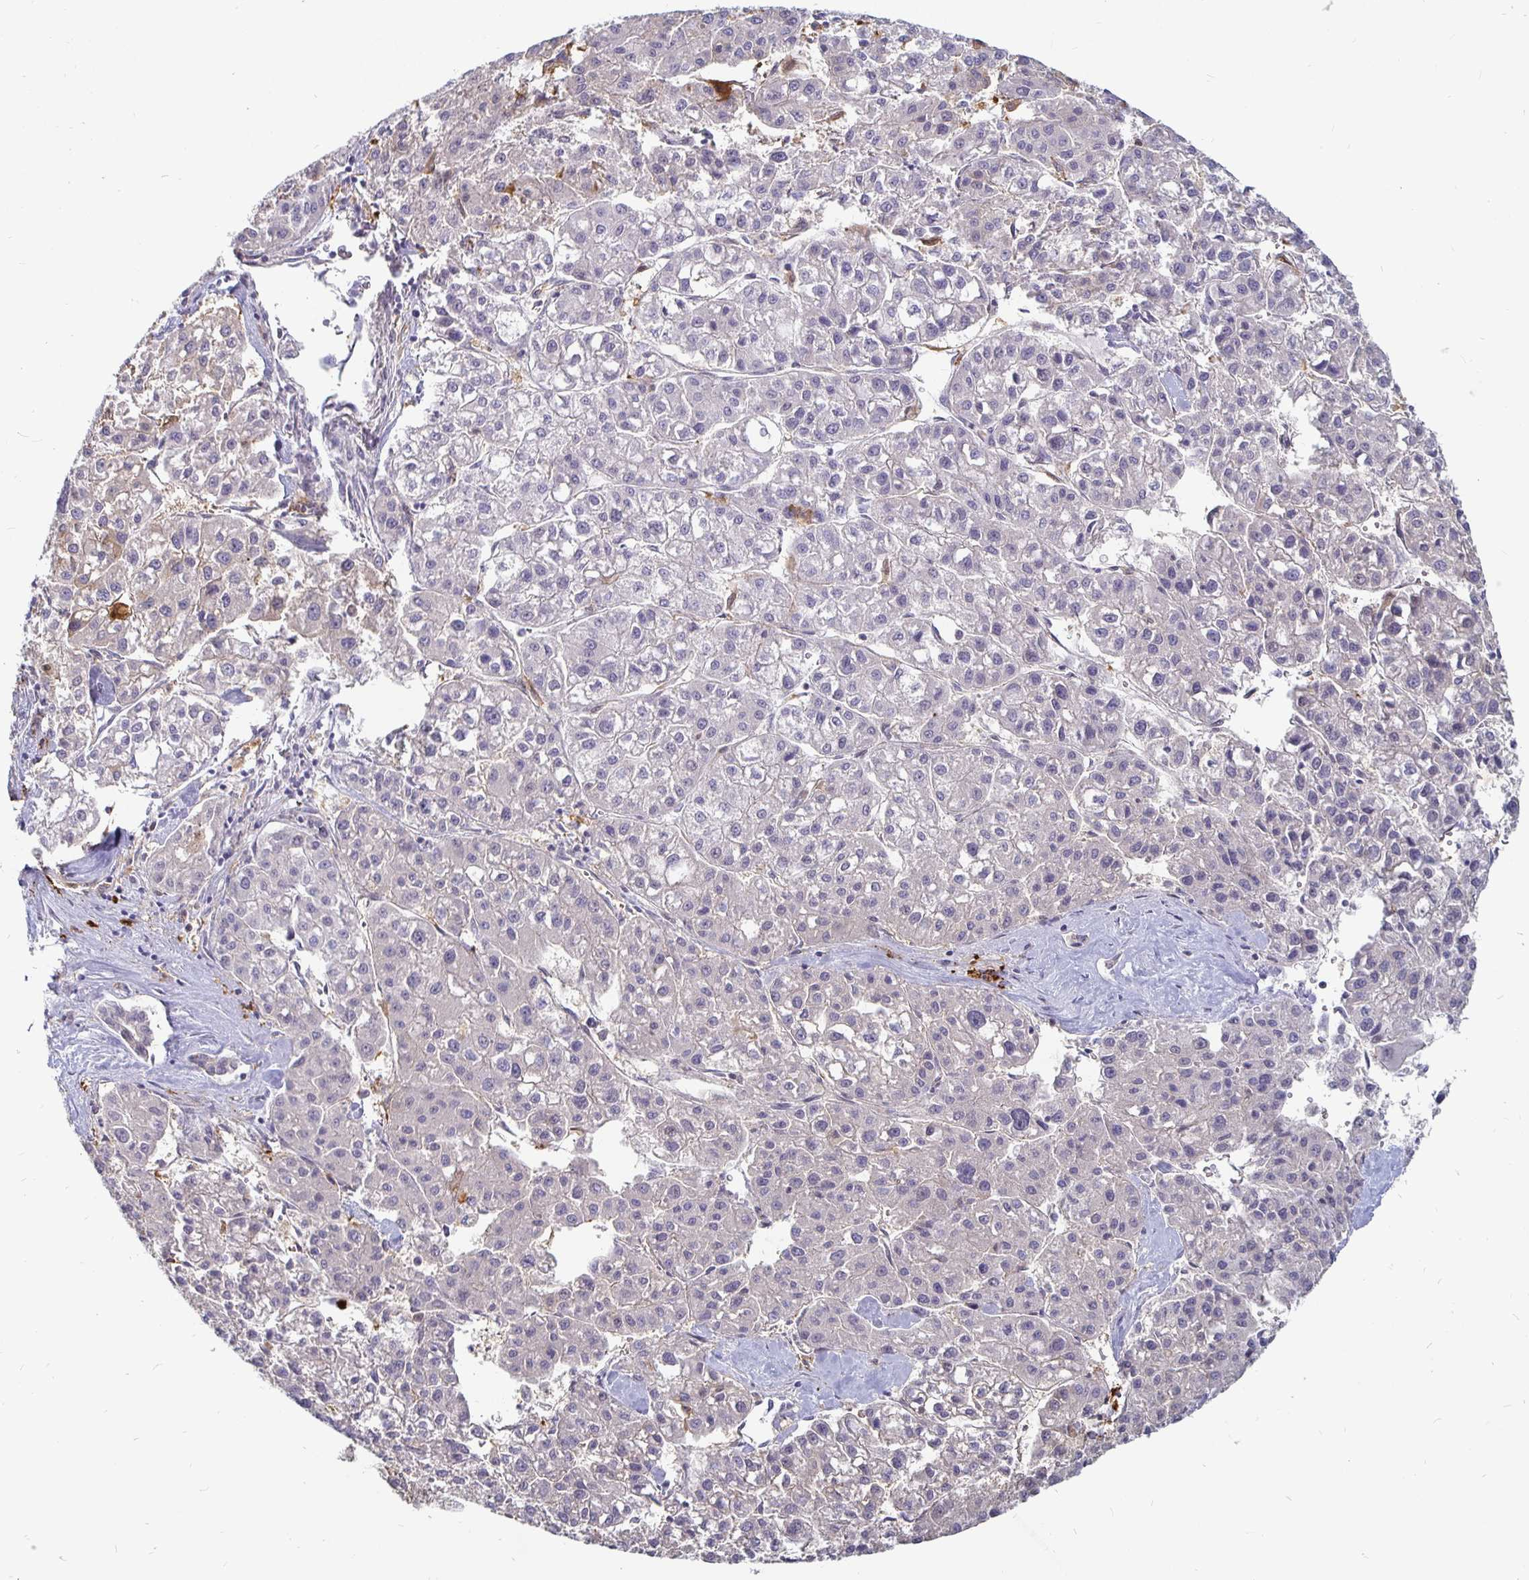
{"staining": {"intensity": "negative", "quantity": "none", "location": "none"}, "tissue": "liver cancer", "cell_type": "Tumor cells", "image_type": "cancer", "snomed": [{"axis": "morphology", "description": "Carcinoma, Hepatocellular, NOS"}, {"axis": "topography", "description": "Liver"}], "caption": "A photomicrograph of liver cancer stained for a protein displays no brown staining in tumor cells. (DAB immunohistochemistry, high magnification).", "gene": "CCDC85A", "patient": {"sex": "male", "age": 73}}